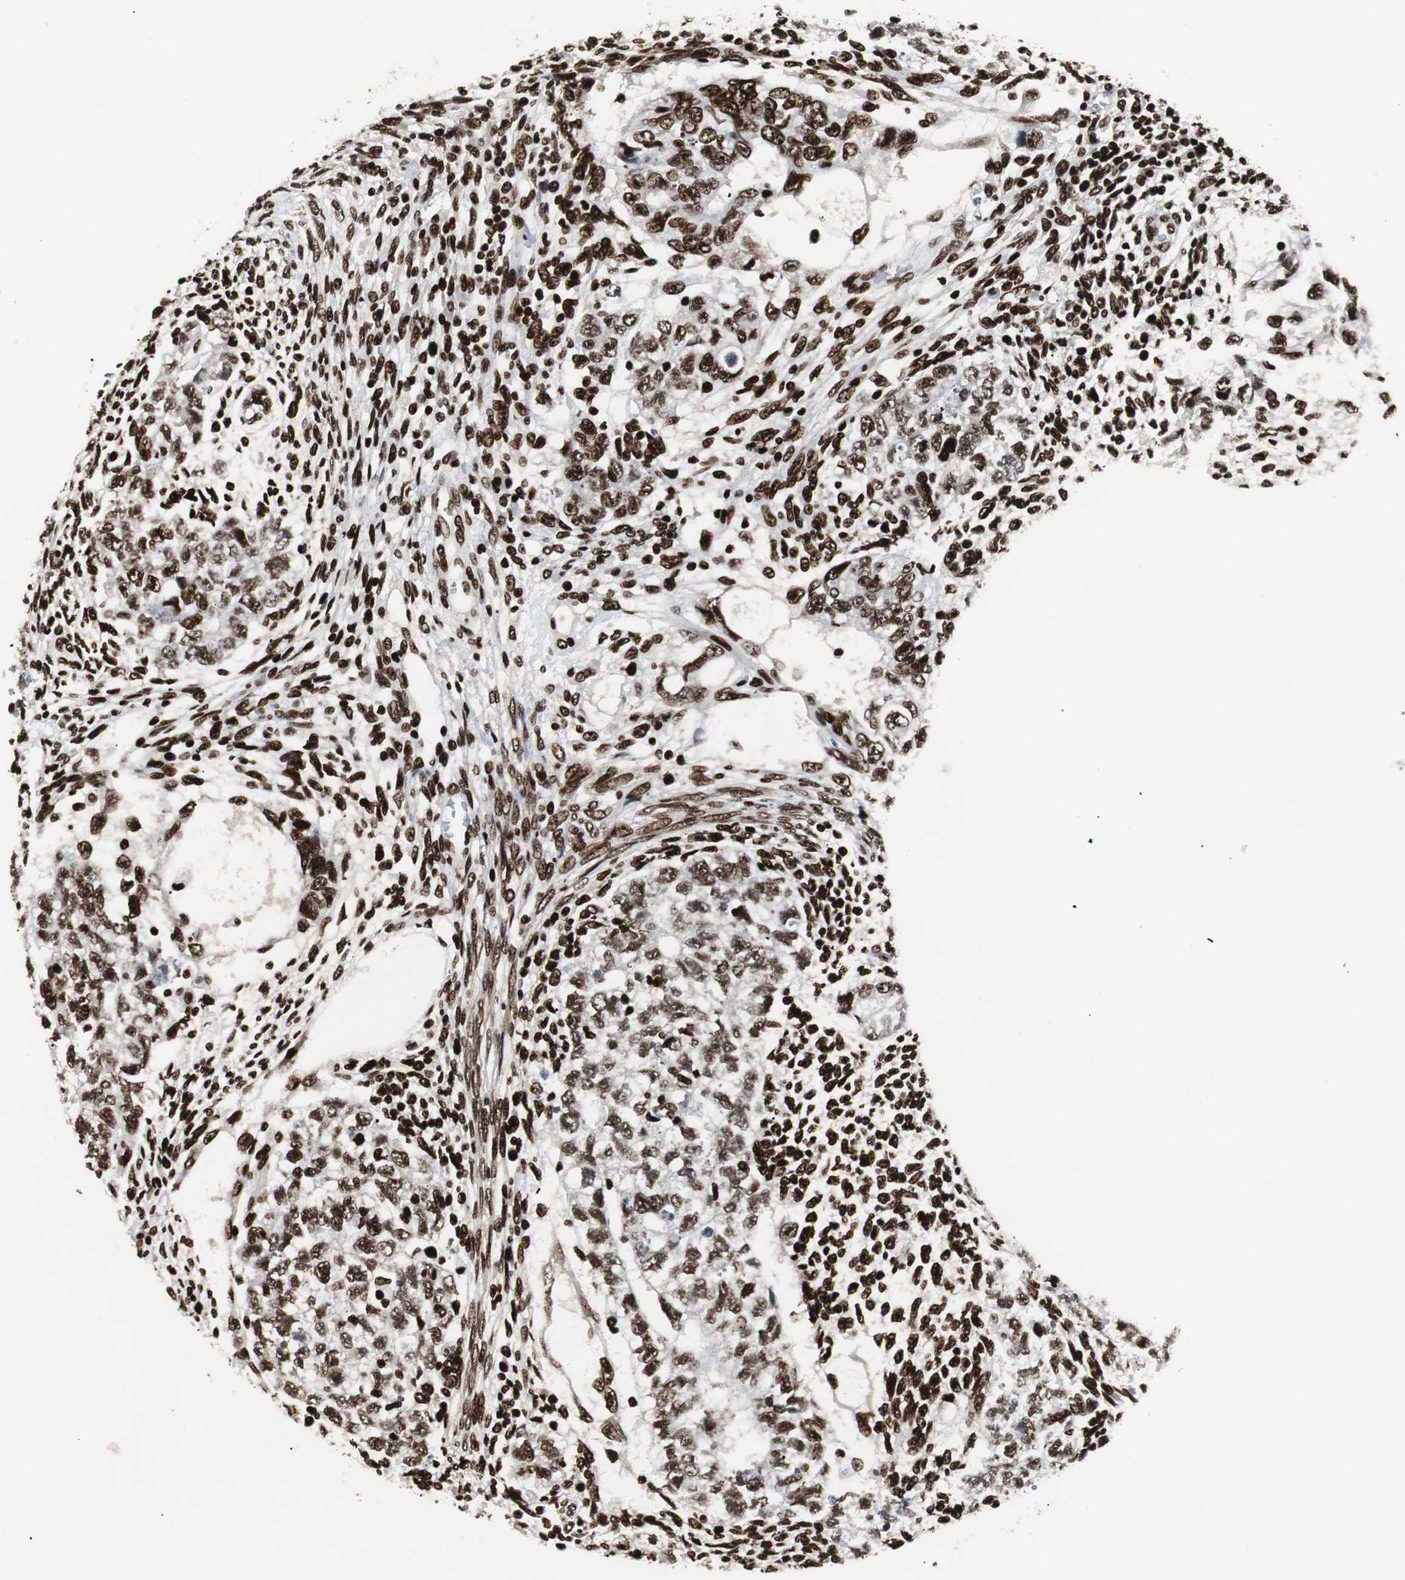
{"staining": {"intensity": "strong", "quantity": ">75%", "location": "nuclear"}, "tissue": "testis cancer", "cell_type": "Tumor cells", "image_type": "cancer", "snomed": [{"axis": "morphology", "description": "Normal tissue, NOS"}, {"axis": "morphology", "description": "Carcinoma, Embryonal, NOS"}, {"axis": "topography", "description": "Testis"}], "caption": "IHC staining of testis embryonal carcinoma, which exhibits high levels of strong nuclear positivity in approximately >75% of tumor cells indicating strong nuclear protein expression. The staining was performed using DAB (3,3'-diaminobenzidine) (brown) for protein detection and nuclei were counterstained in hematoxylin (blue).", "gene": "MTA2", "patient": {"sex": "male", "age": 36}}